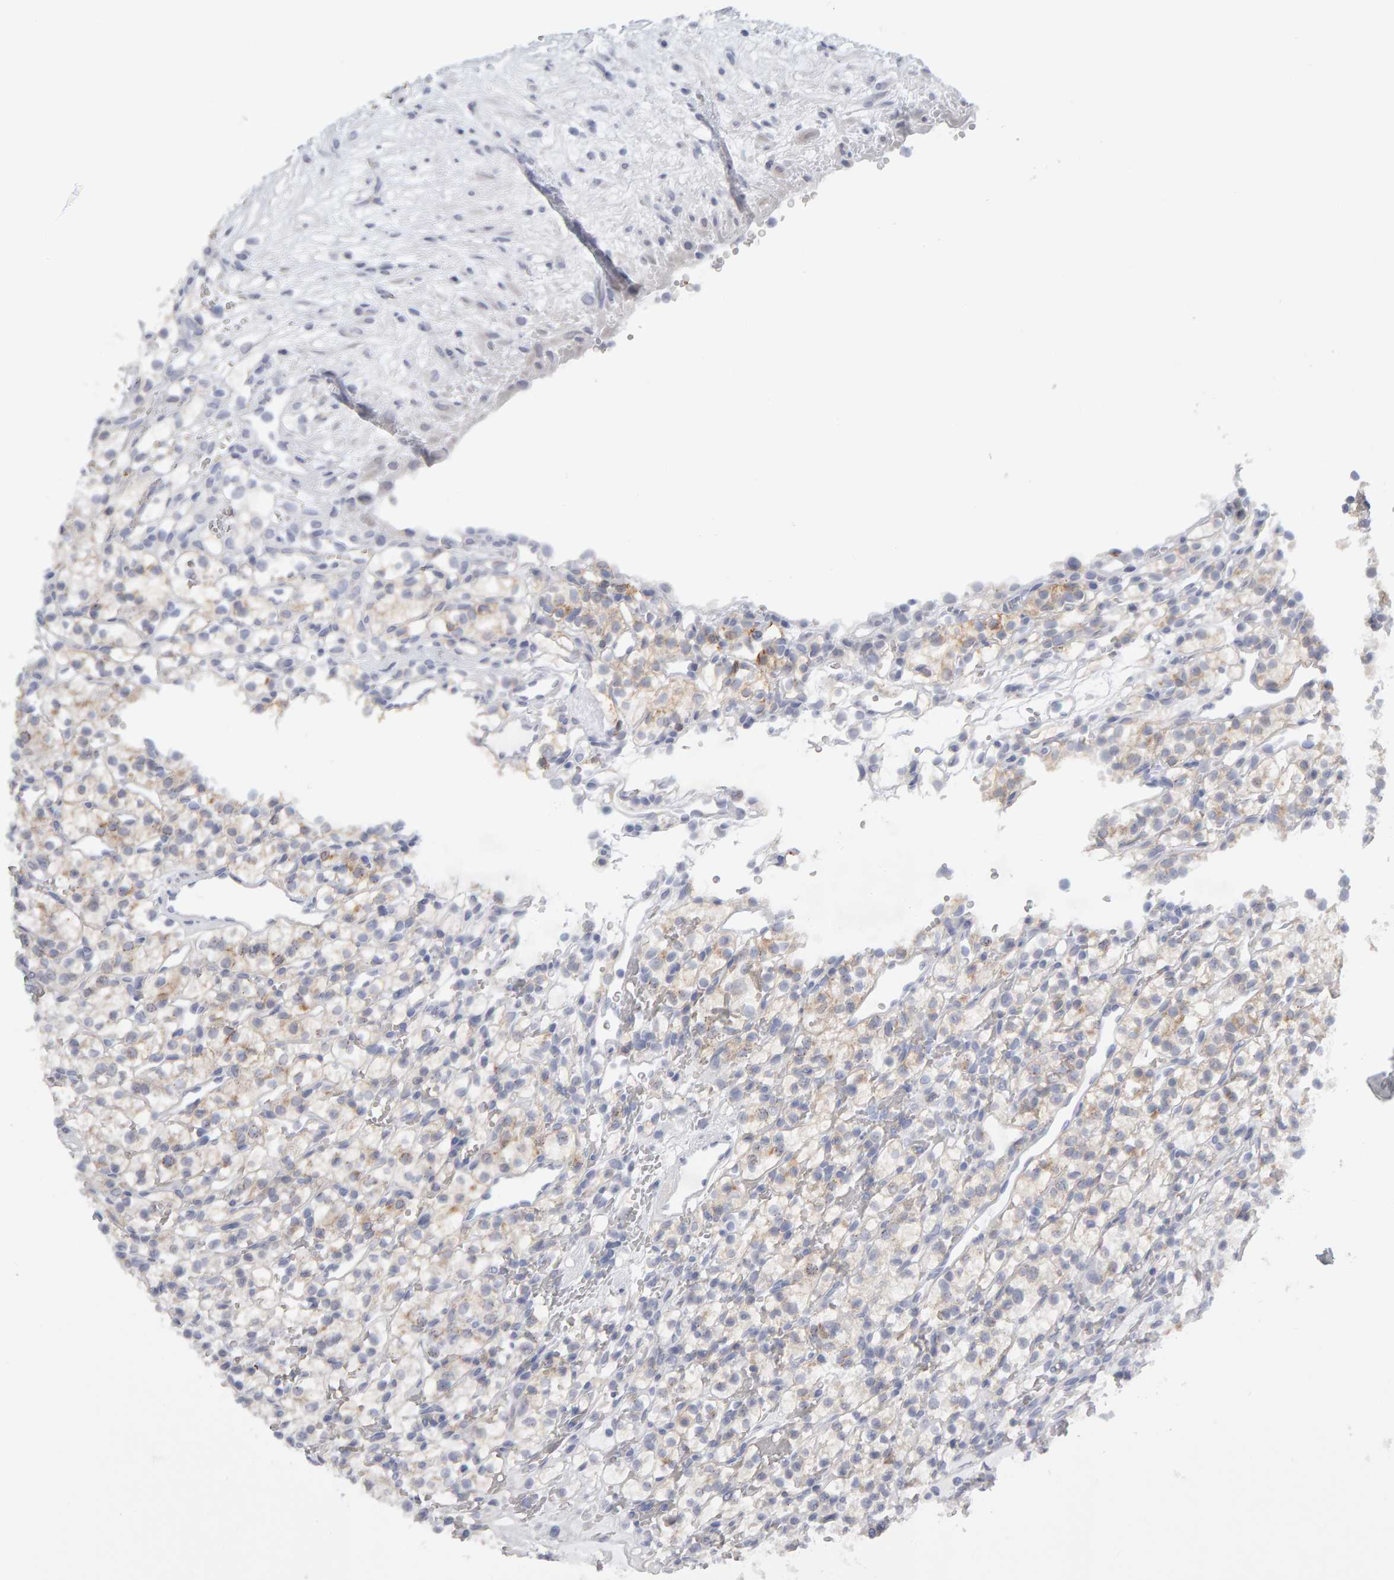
{"staining": {"intensity": "weak", "quantity": ">75%", "location": "cytoplasmic/membranous"}, "tissue": "renal cancer", "cell_type": "Tumor cells", "image_type": "cancer", "snomed": [{"axis": "morphology", "description": "Adenocarcinoma, NOS"}, {"axis": "topography", "description": "Kidney"}], "caption": "Renal cancer (adenocarcinoma) stained for a protein (brown) demonstrates weak cytoplasmic/membranous positive staining in about >75% of tumor cells.", "gene": "CTH", "patient": {"sex": "female", "age": 57}}